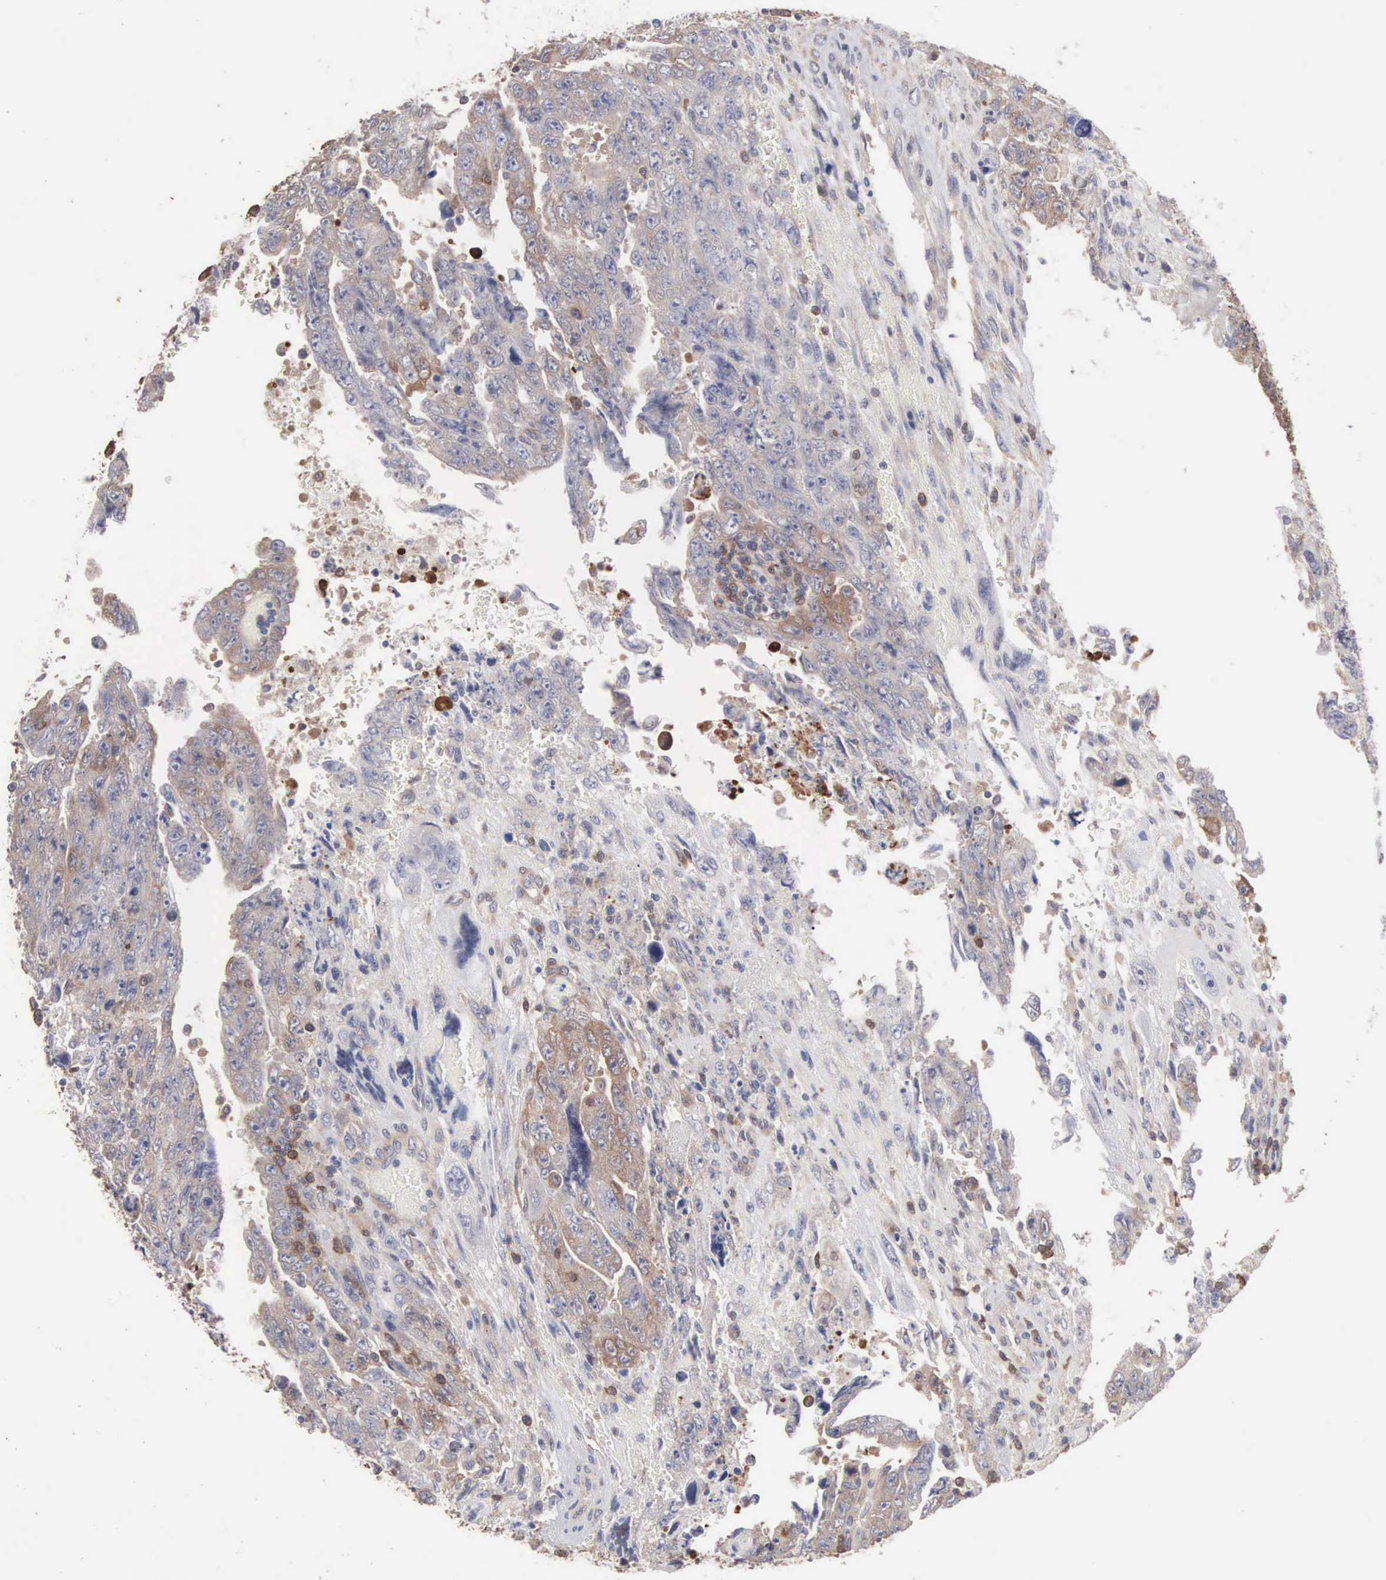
{"staining": {"intensity": "weak", "quantity": "25%-75%", "location": "cytoplasmic/membranous"}, "tissue": "testis cancer", "cell_type": "Tumor cells", "image_type": "cancer", "snomed": [{"axis": "morphology", "description": "Carcinoma, Embryonal, NOS"}, {"axis": "topography", "description": "Testis"}], "caption": "Tumor cells display weak cytoplasmic/membranous staining in about 25%-75% of cells in testis cancer (embryonal carcinoma). The protein of interest is stained brown, and the nuclei are stained in blue (DAB (3,3'-diaminobenzidine) IHC with brightfield microscopy, high magnification).", "gene": "MTHFD1", "patient": {"sex": "male", "age": 28}}